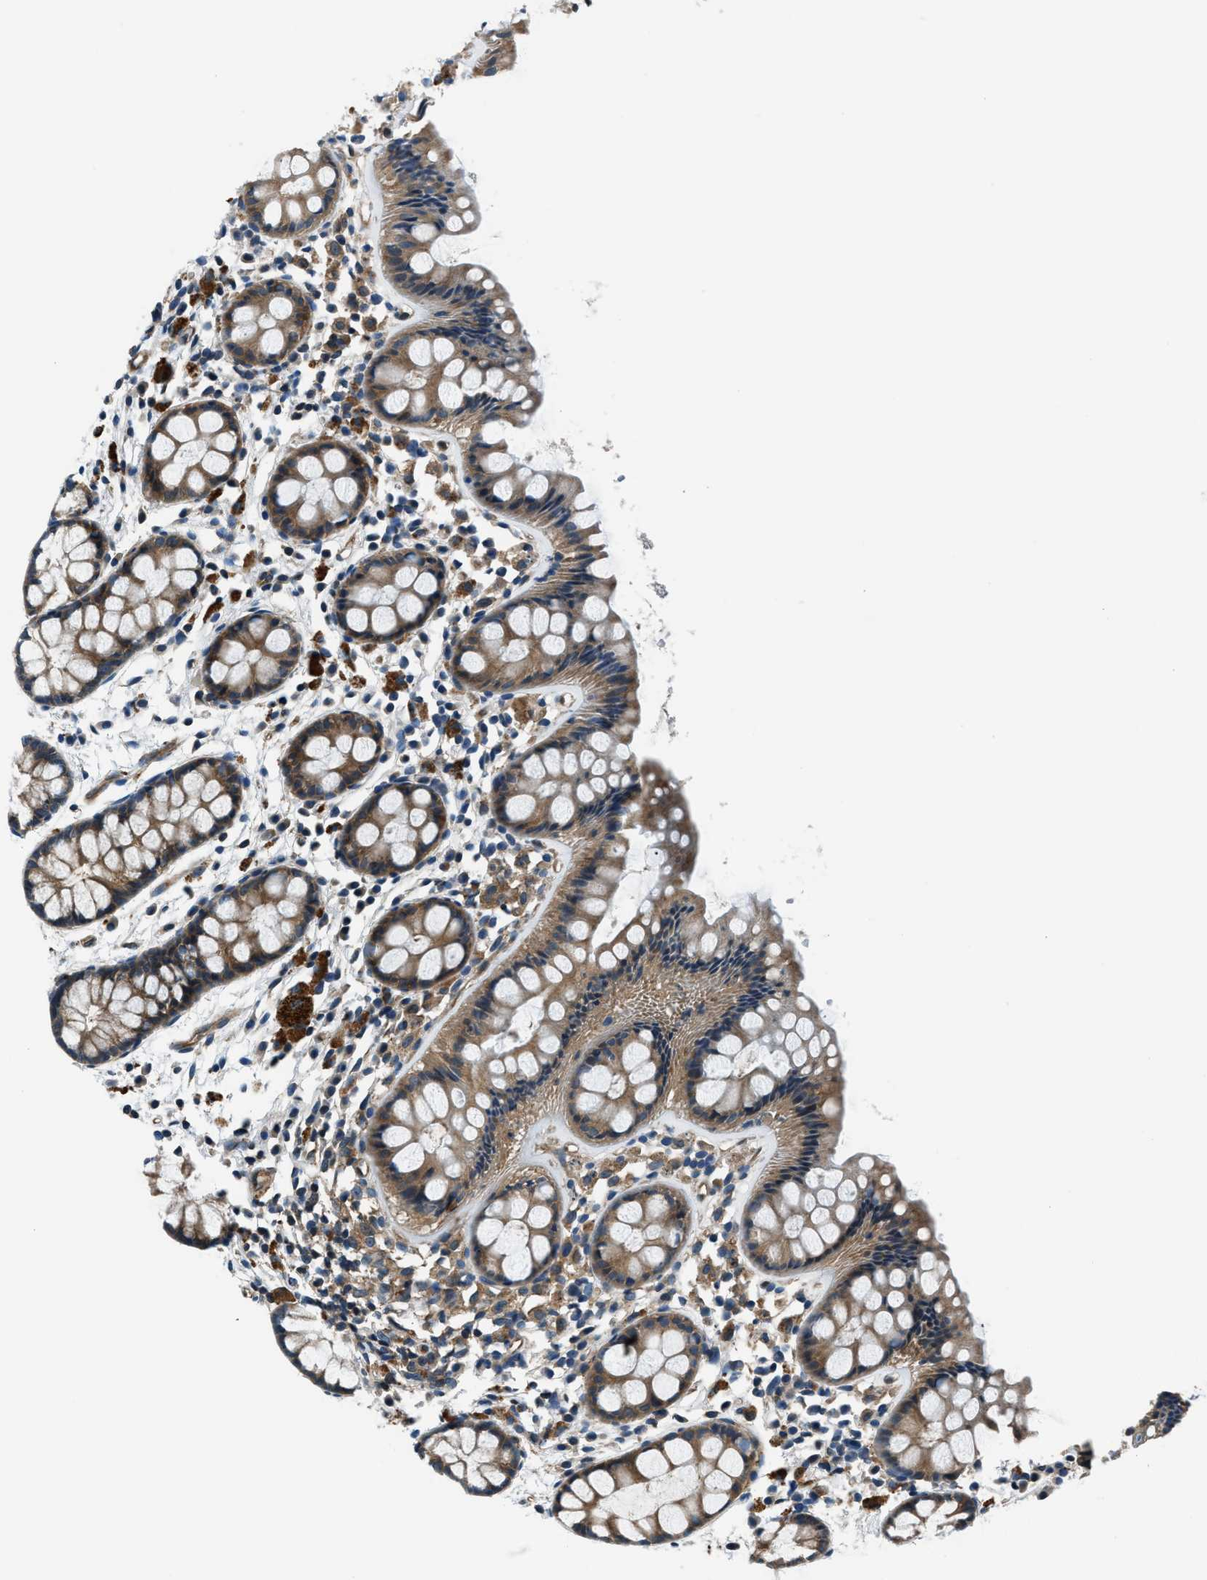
{"staining": {"intensity": "moderate", "quantity": ">75%", "location": "cytoplasmic/membranous"}, "tissue": "rectum", "cell_type": "Glandular cells", "image_type": "normal", "snomed": [{"axis": "morphology", "description": "Normal tissue, NOS"}, {"axis": "topography", "description": "Rectum"}], "caption": "DAB (3,3'-diaminobenzidine) immunohistochemical staining of benign human rectum exhibits moderate cytoplasmic/membranous protein positivity in approximately >75% of glandular cells.", "gene": "SLC19A2", "patient": {"sex": "female", "age": 66}}